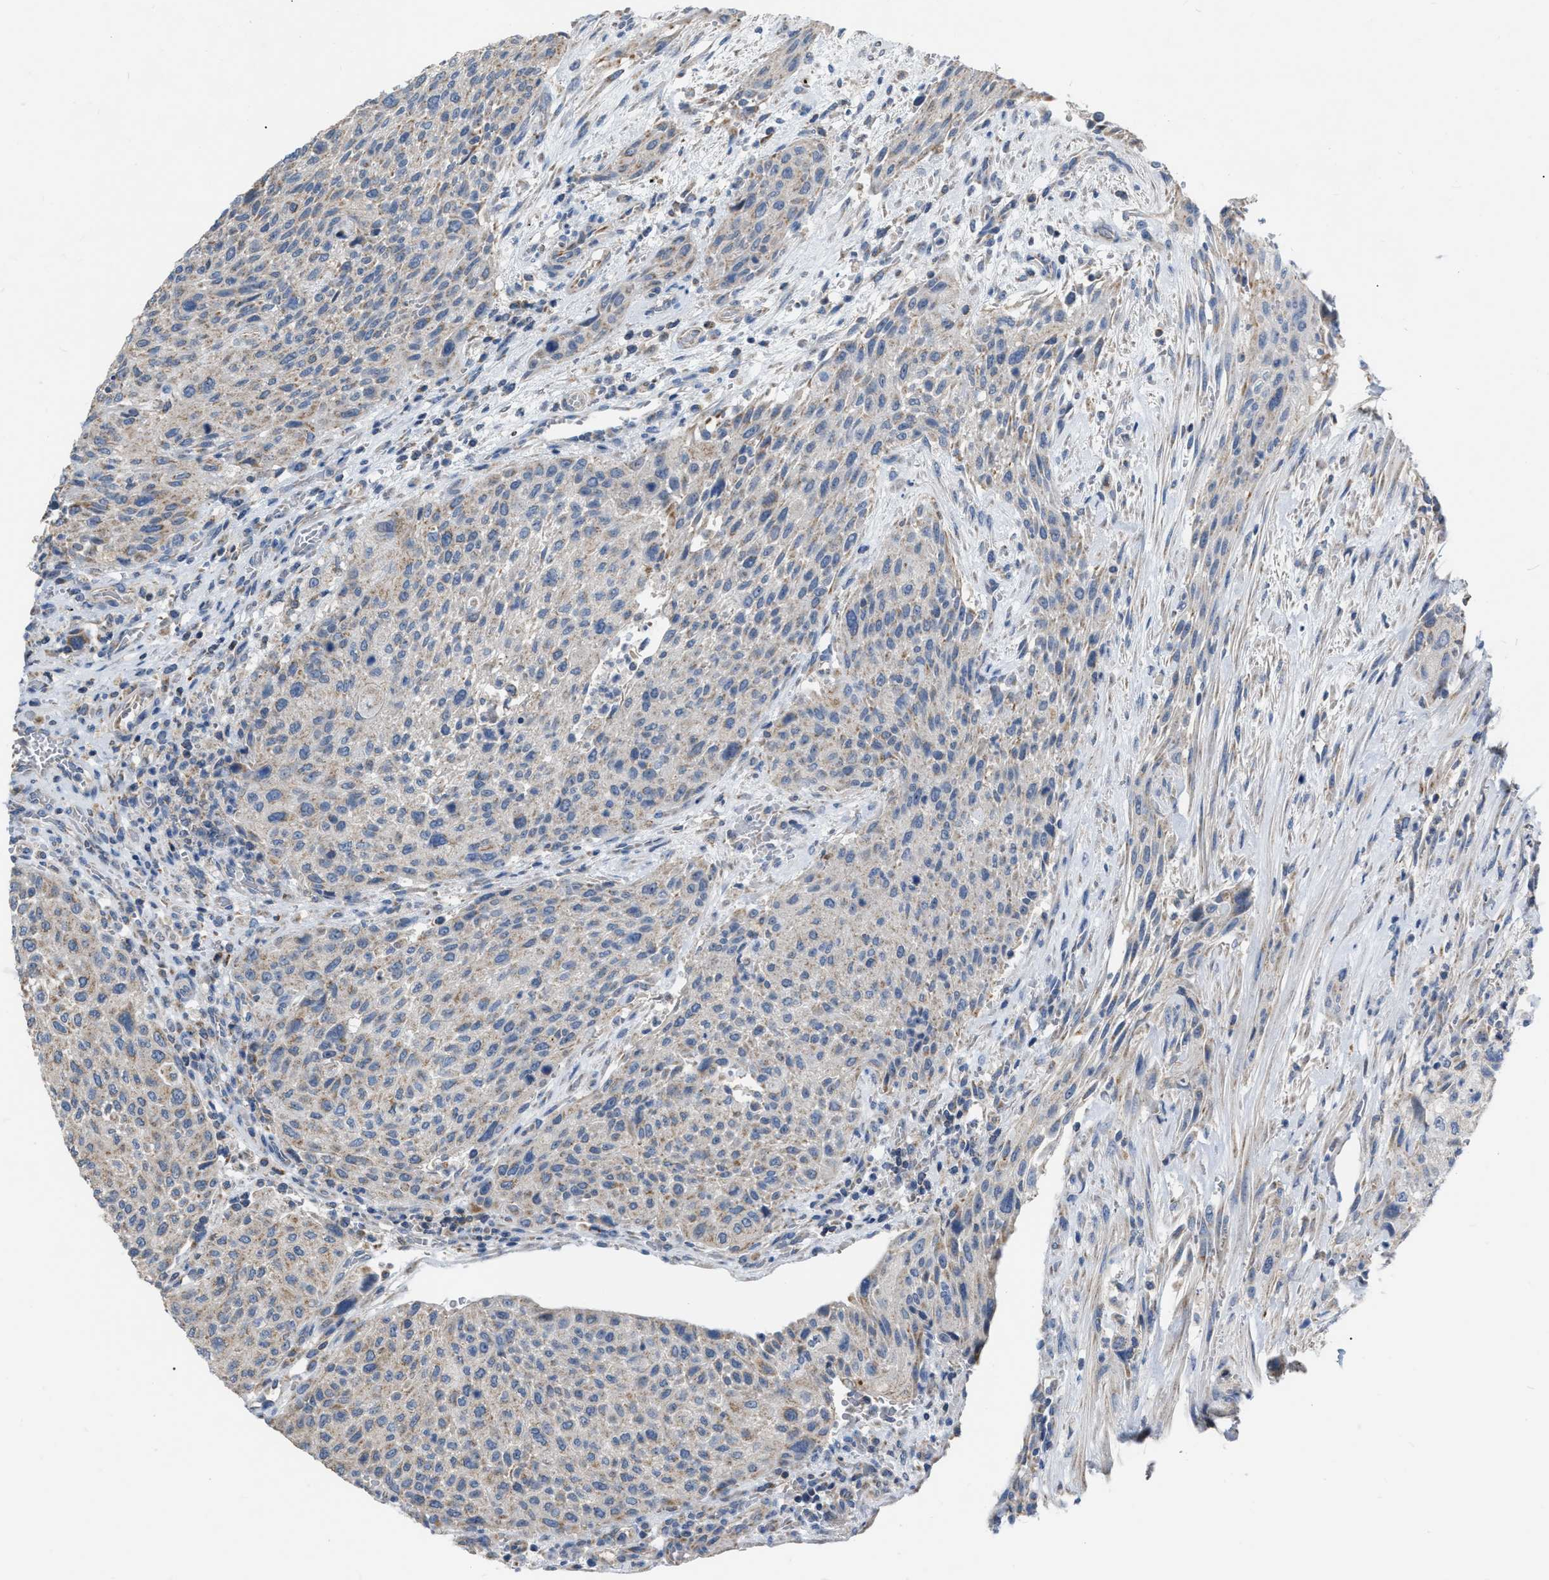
{"staining": {"intensity": "weak", "quantity": "<25%", "location": "cytoplasmic/membranous"}, "tissue": "urothelial cancer", "cell_type": "Tumor cells", "image_type": "cancer", "snomed": [{"axis": "morphology", "description": "Urothelial carcinoma, Low grade"}, {"axis": "morphology", "description": "Urothelial carcinoma, High grade"}, {"axis": "topography", "description": "Urinary bladder"}], "caption": "Image shows no protein expression in tumor cells of urothelial carcinoma (high-grade) tissue.", "gene": "DDX56", "patient": {"sex": "male", "age": 35}}